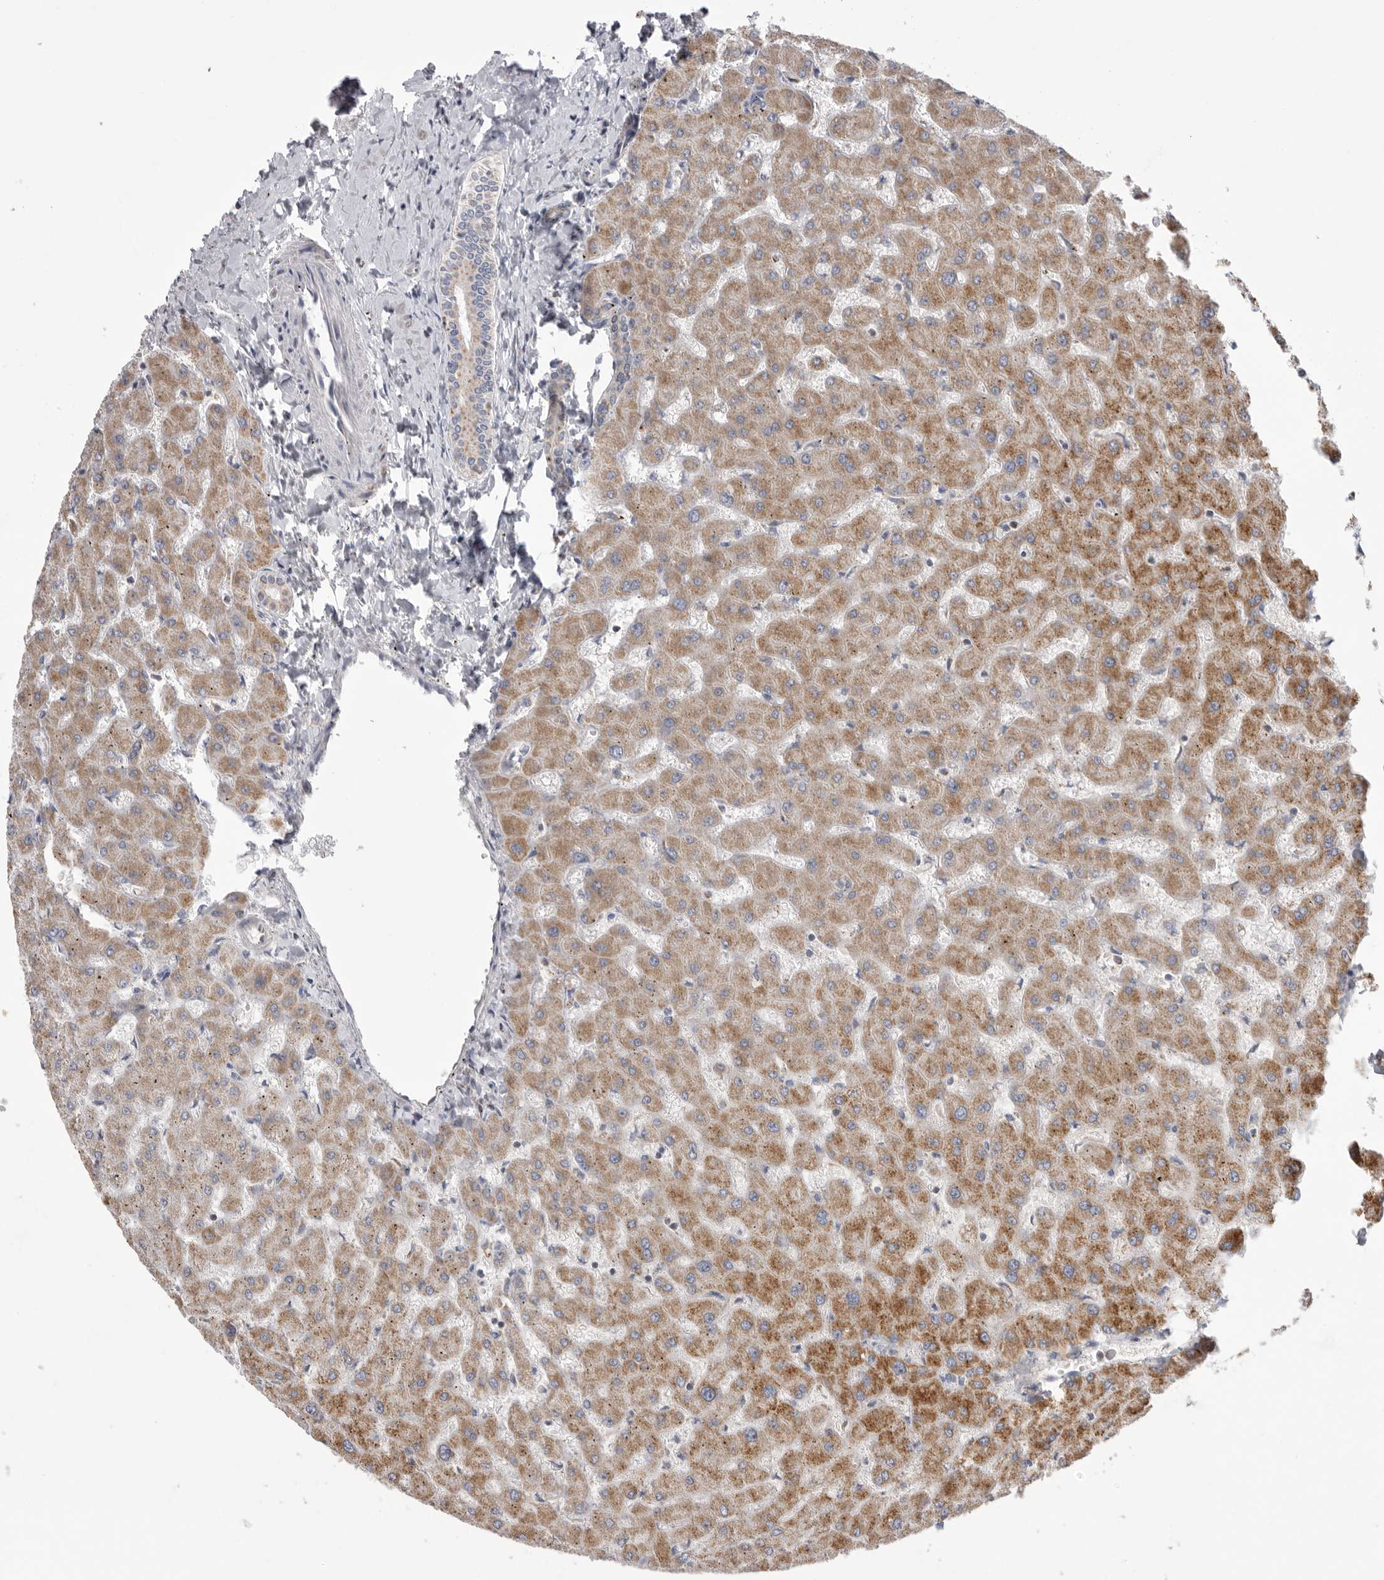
{"staining": {"intensity": "weak", "quantity": "25%-75%", "location": "cytoplasmic/membranous"}, "tissue": "liver", "cell_type": "Cholangiocytes", "image_type": "normal", "snomed": [{"axis": "morphology", "description": "Normal tissue, NOS"}, {"axis": "topography", "description": "Liver"}], "caption": "A micrograph showing weak cytoplasmic/membranous staining in approximately 25%-75% of cholangiocytes in normal liver, as visualized by brown immunohistochemical staining.", "gene": "VDAC3", "patient": {"sex": "female", "age": 63}}